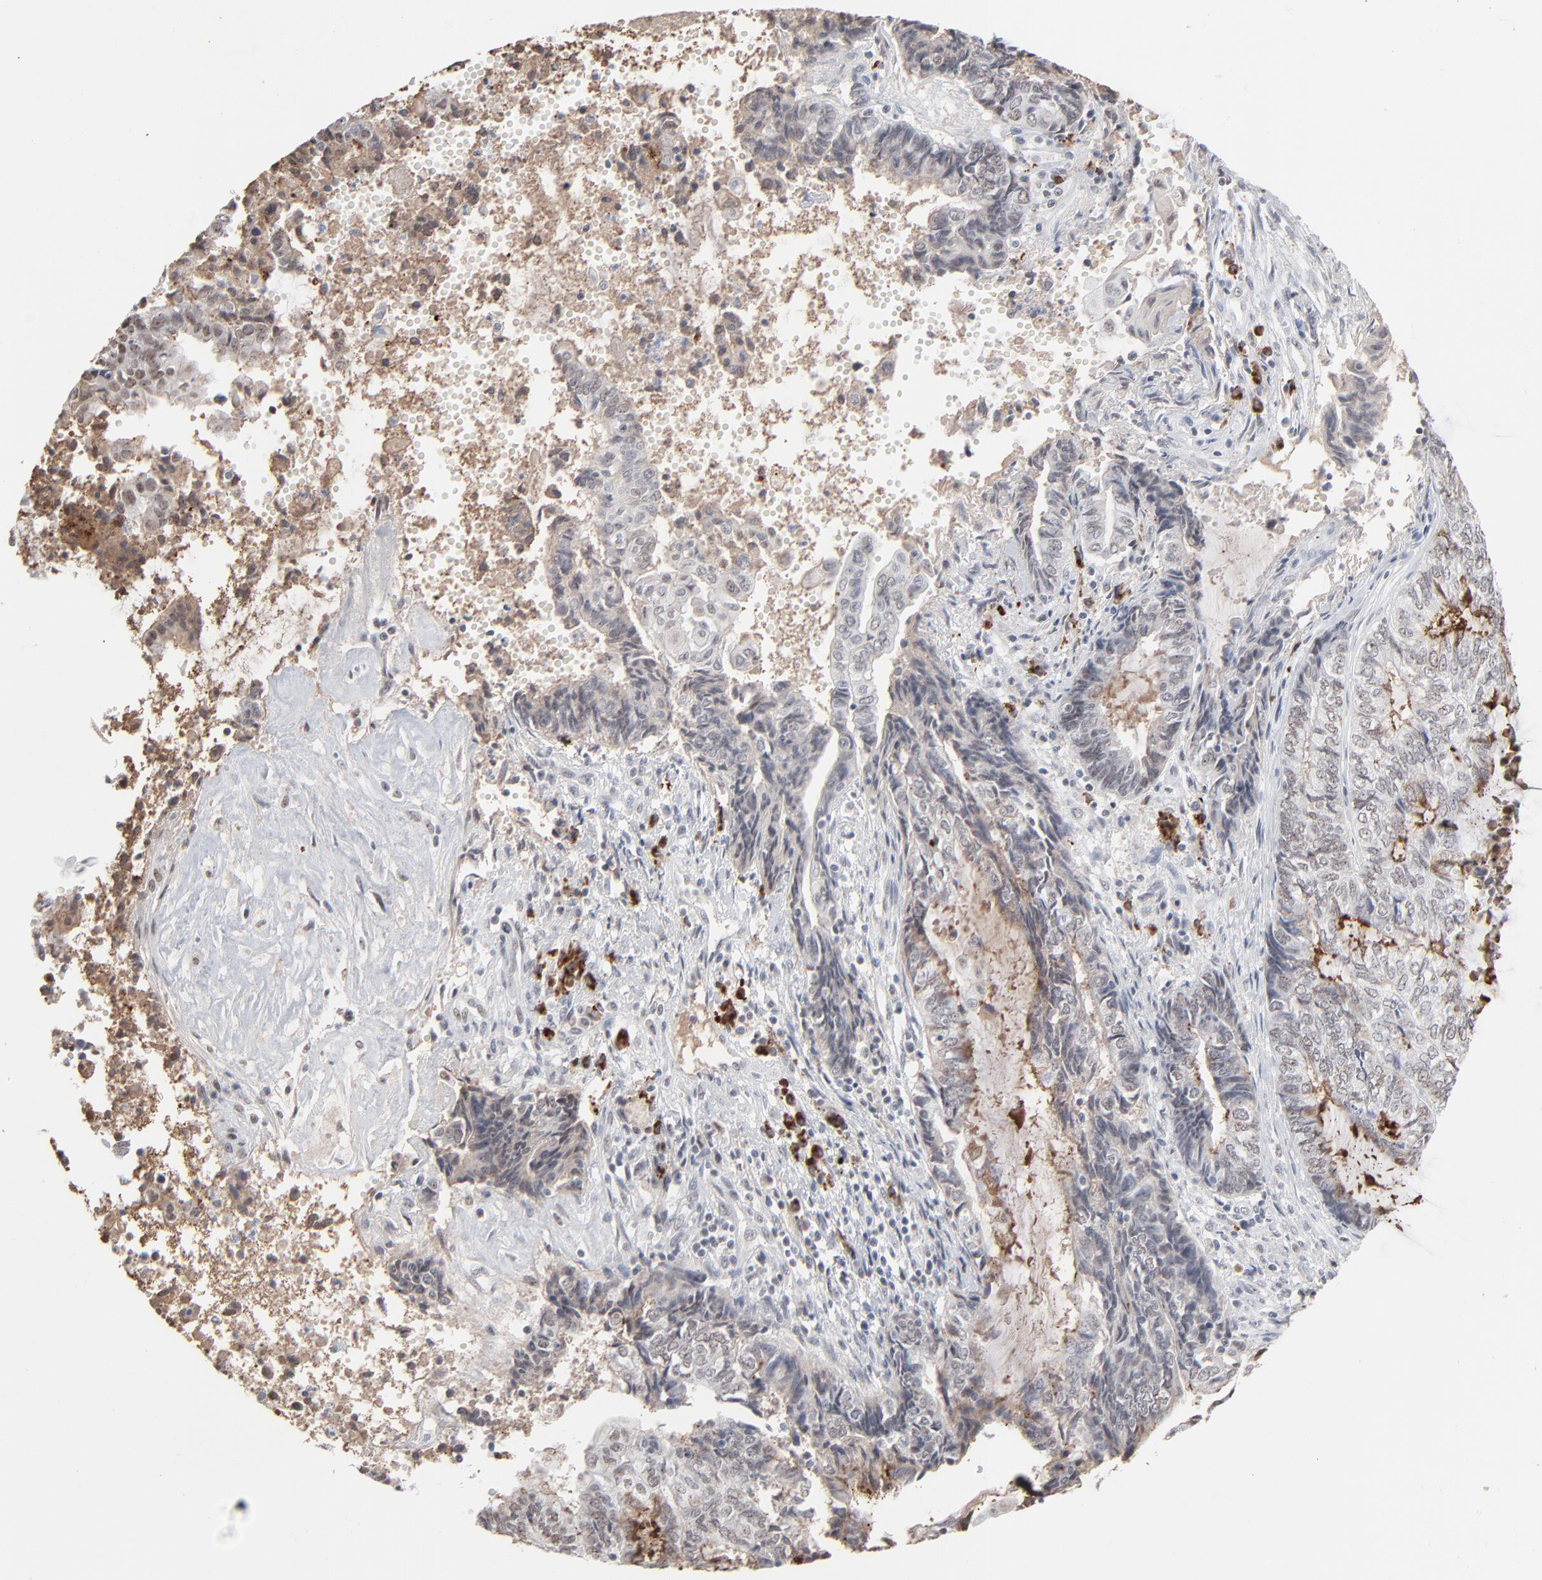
{"staining": {"intensity": "weak", "quantity": "<25%", "location": "cytoplasmic/membranous,nuclear"}, "tissue": "endometrial cancer", "cell_type": "Tumor cells", "image_type": "cancer", "snomed": [{"axis": "morphology", "description": "Adenocarcinoma, NOS"}, {"axis": "topography", "description": "Uterus"}, {"axis": "topography", "description": "Endometrium"}], "caption": "Endometrial cancer (adenocarcinoma) was stained to show a protein in brown. There is no significant positivity in tumor cells.", "gene": "MPHOSPH6", "patient": {"sex": "female", "age": 70}}